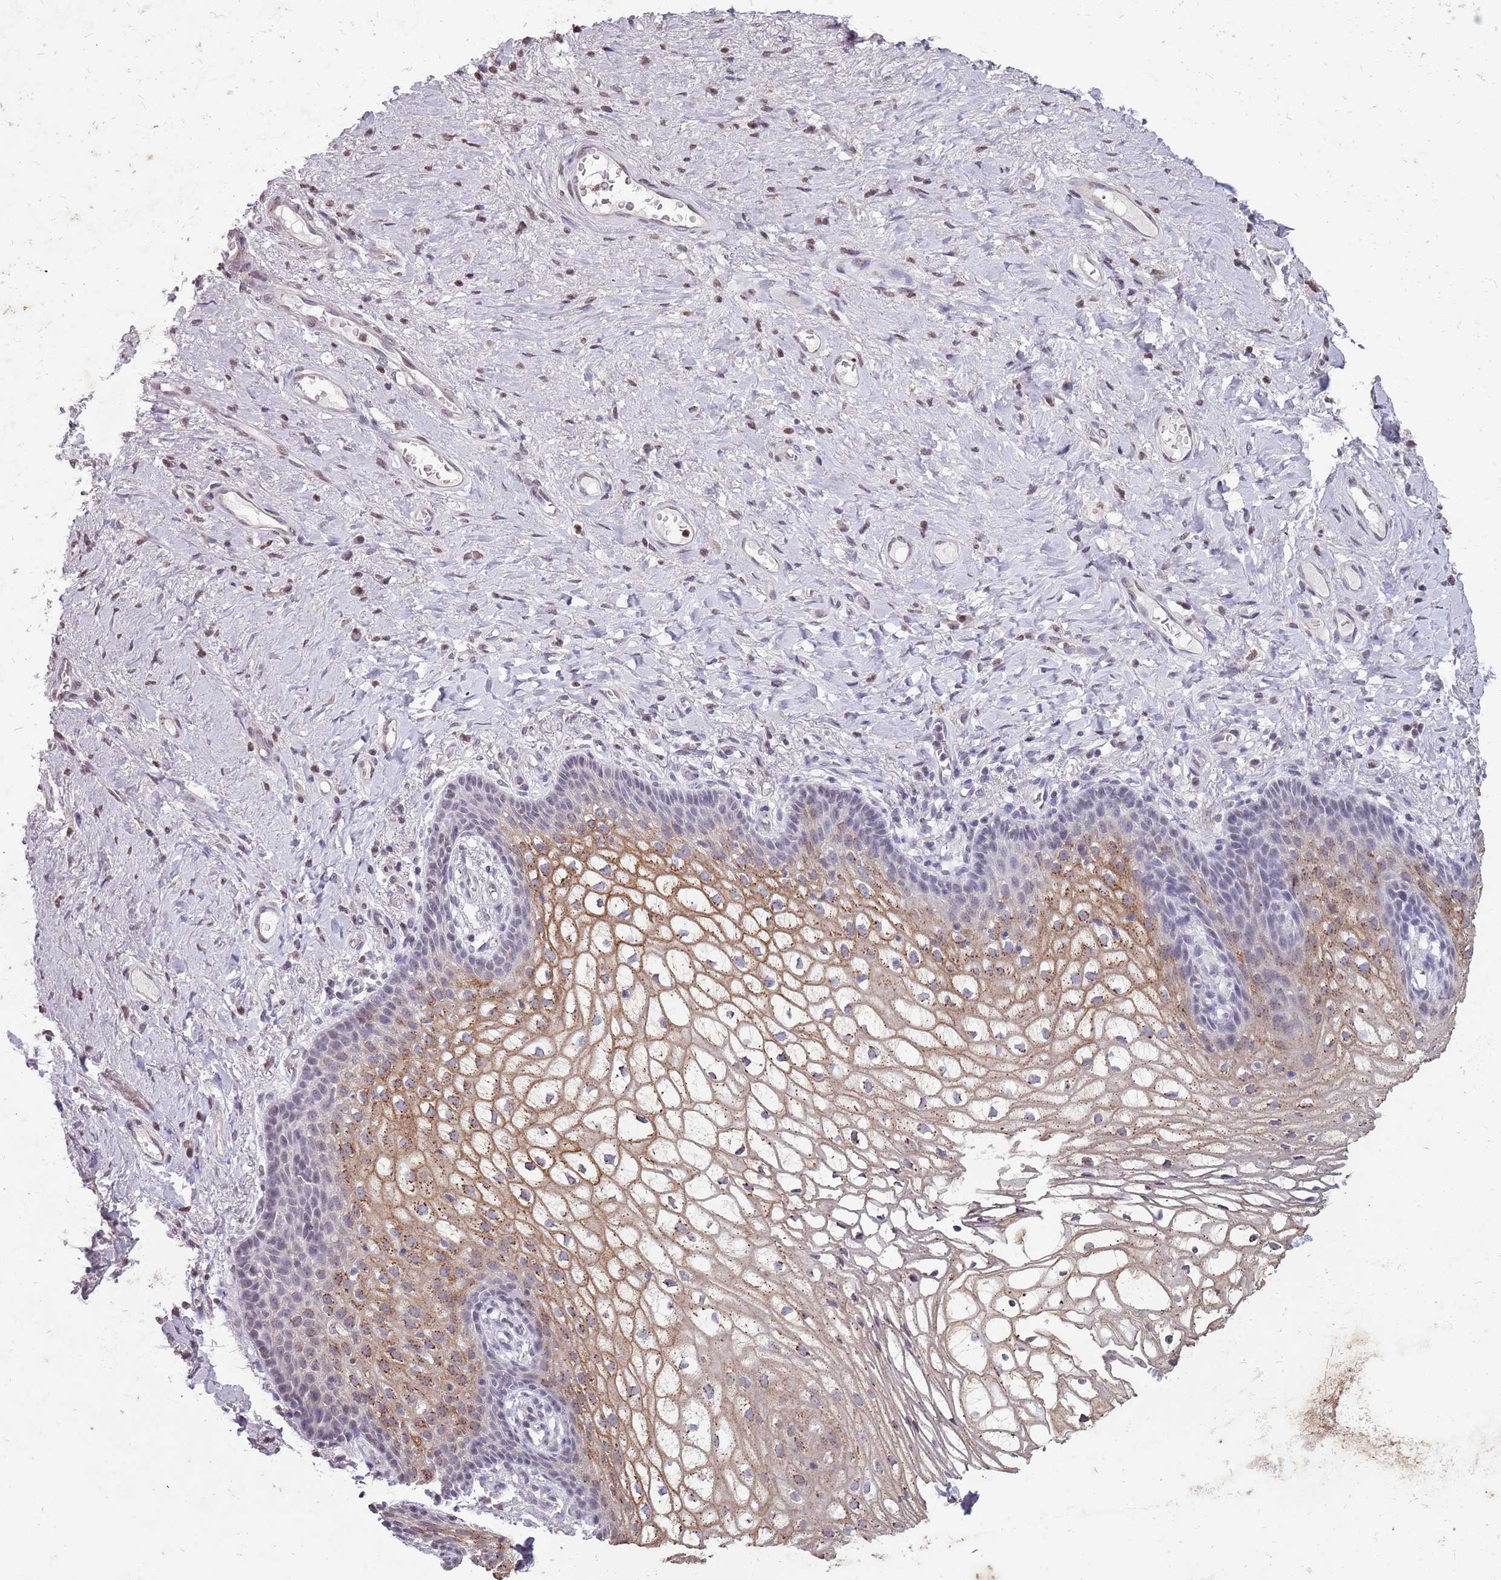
{"staining": {"intensity": "moderate", "quantity": "<25%", "location": "cytoplasmic/membranous"}, "tissue": "vagina", "cell_type": "Squamous epithelial cells", "image_type": "normal", "snomed": [{"axis": "morphology", "description": "Normal tissue, NOS"}, {"axis": "topography", "description": "Vagina"}], "caption": "DAB (3,3'-diaminobenzidine) immunohistochemical staining of benign vagina shows moderate cytoplasmic/membranous protein expression in about <25% of squamous epithelial cells.", "gene": "NEK6", "patient": {"sex": "female", "age": 60}}